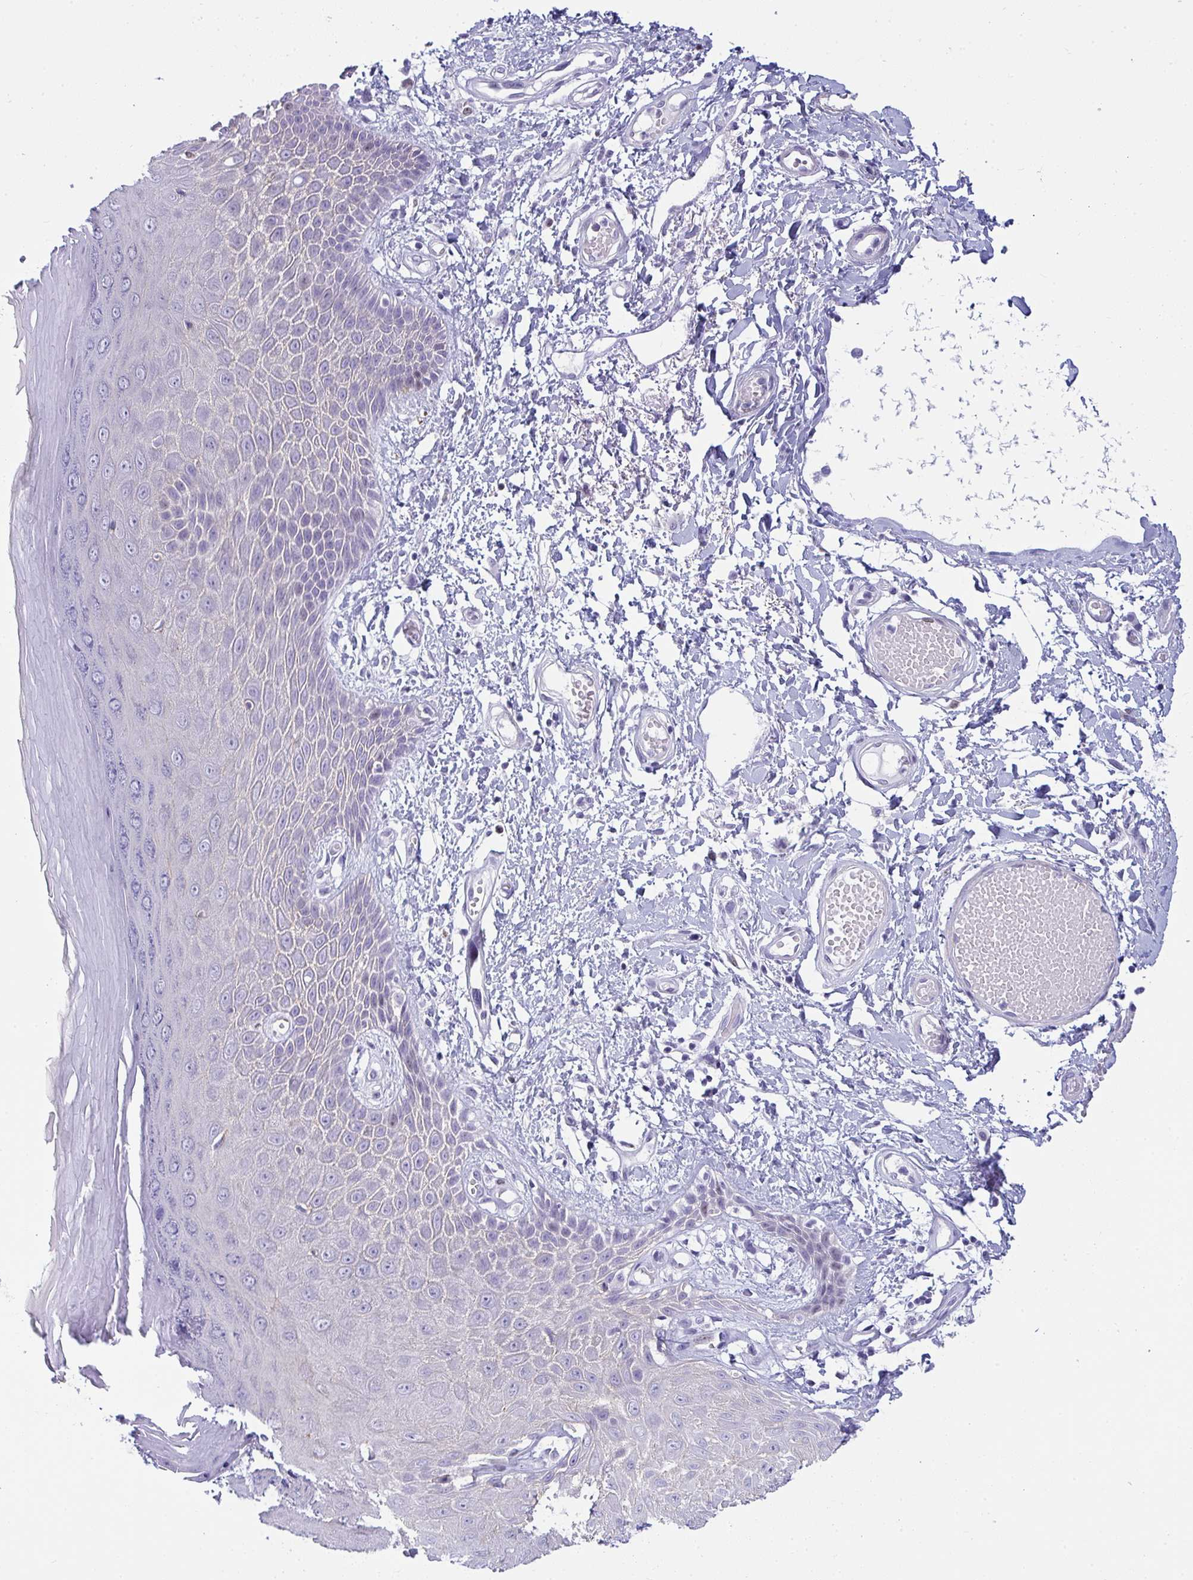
{"staining": {"intensity": "moderate", "quantity": "<25%", "location": "nuclear"}, "tissue": "skin", "cell_type": "Epidermal cells", "image_type": "normal", "snomed": [{"axis": "morphology", "description": "Normal tissue, NOS"}, {"axis": "topography", "description": "Anal"}, {"axis": "topography", "description": "Peripheral nerve tissue"}], "caption": "Protein expression by immunohistochemistry exhibits moderate nuclear positivity in about <25% of epidermal cells in benign skin. (IHC, brightfield microscopy, high magnification).", "gene": "SUZ12", "patient": {"sex": "male", "age": 78}}